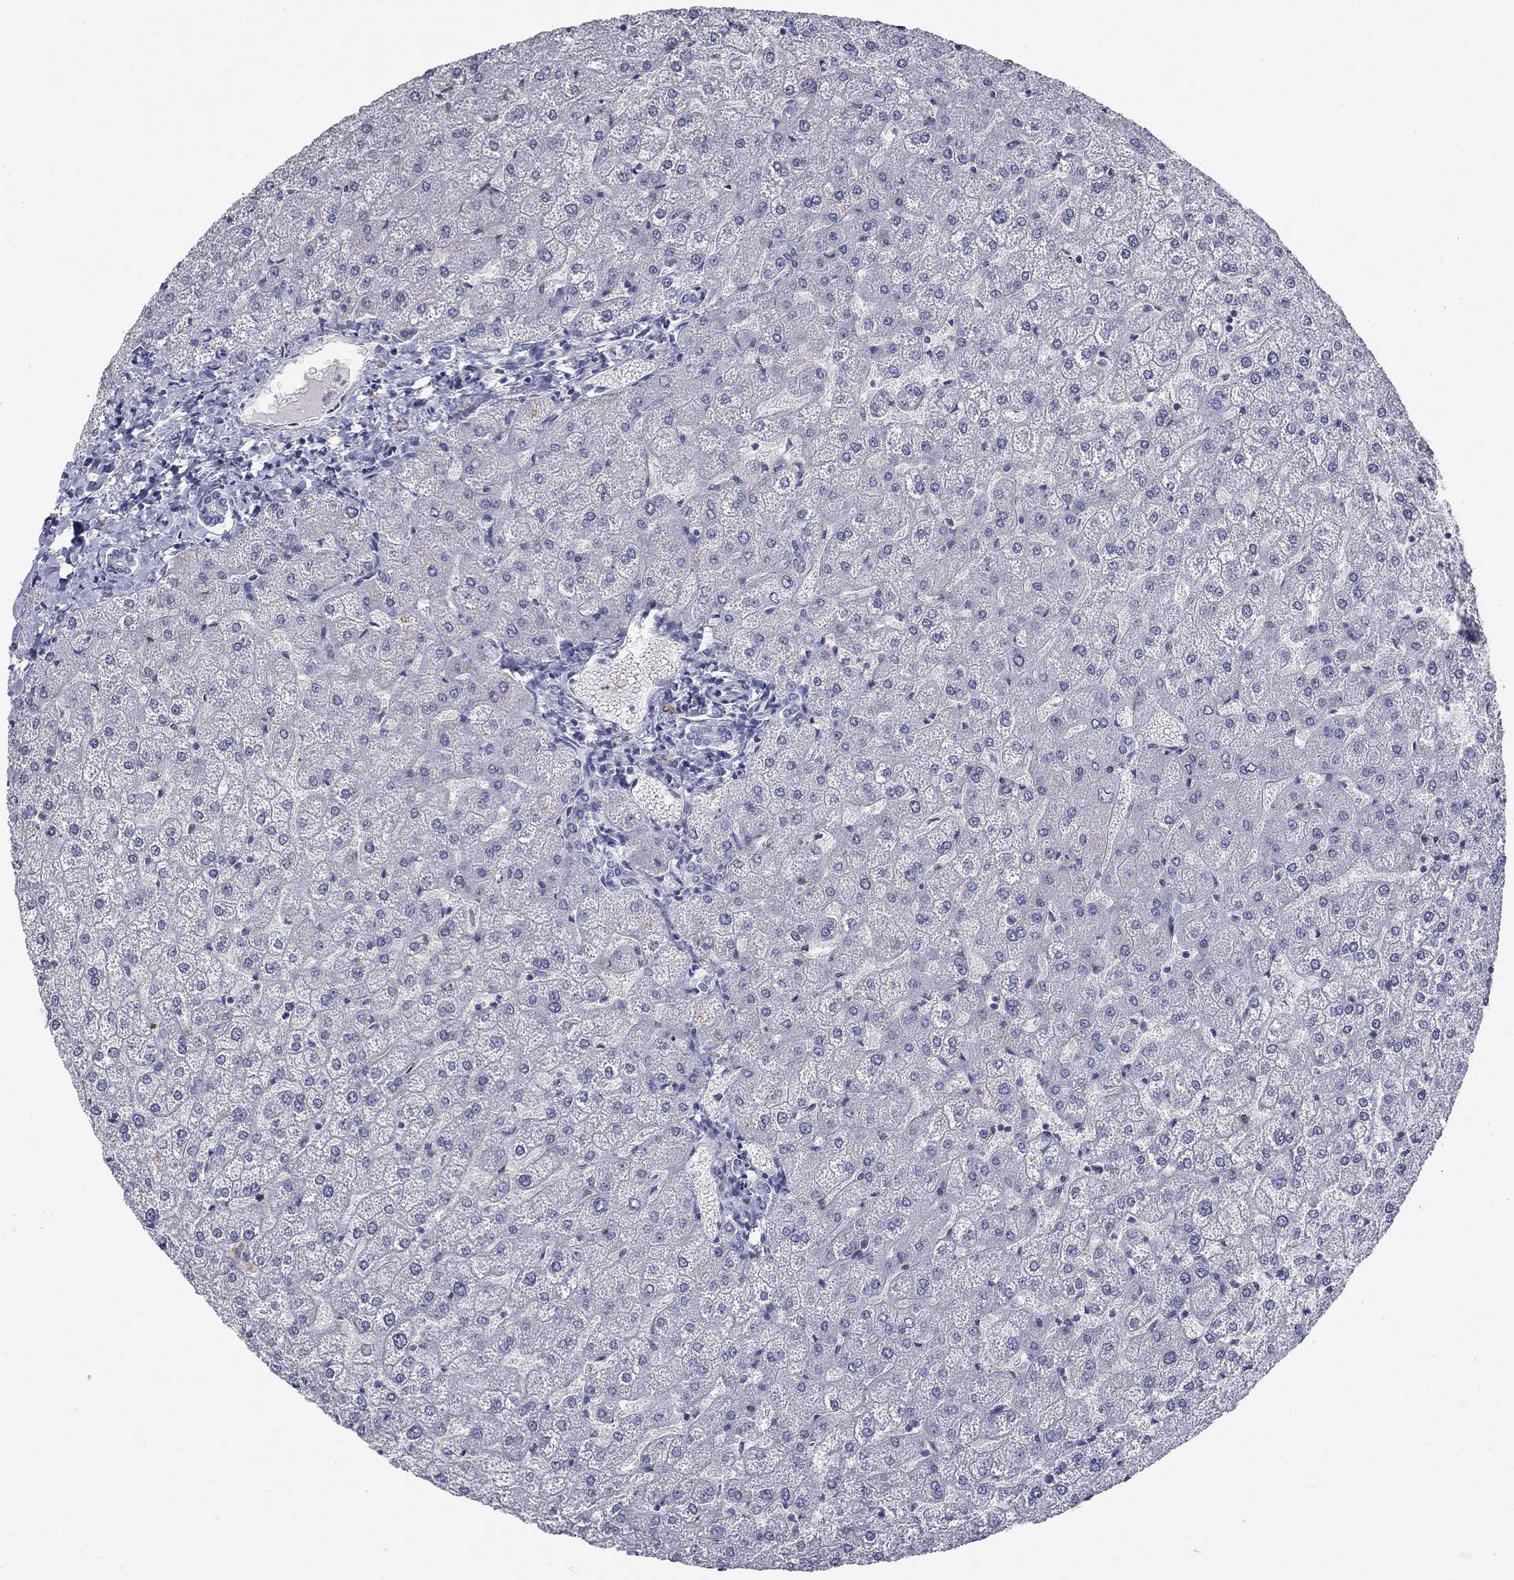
{"staining": {"intensity": "negative", "quantity": "none", "location": "none"}, "tissue": "liver", "cell_type": "Cholangiocytes", "image_type": "normal", "snomed": [{"axis": "morphology", "description": "Normal tissue, NOS"}, {"axis": "topography", "description": "Liver"}], "caption": "There is no significant expression in cholangiocytes of liver. (DAB (3,3'-diaminobenzidine) immunohistochemistry visualized using brightfield microscopy, high magnification).", "gene": "PTH1R", "patient": {"sex": "female", "age": 32}}